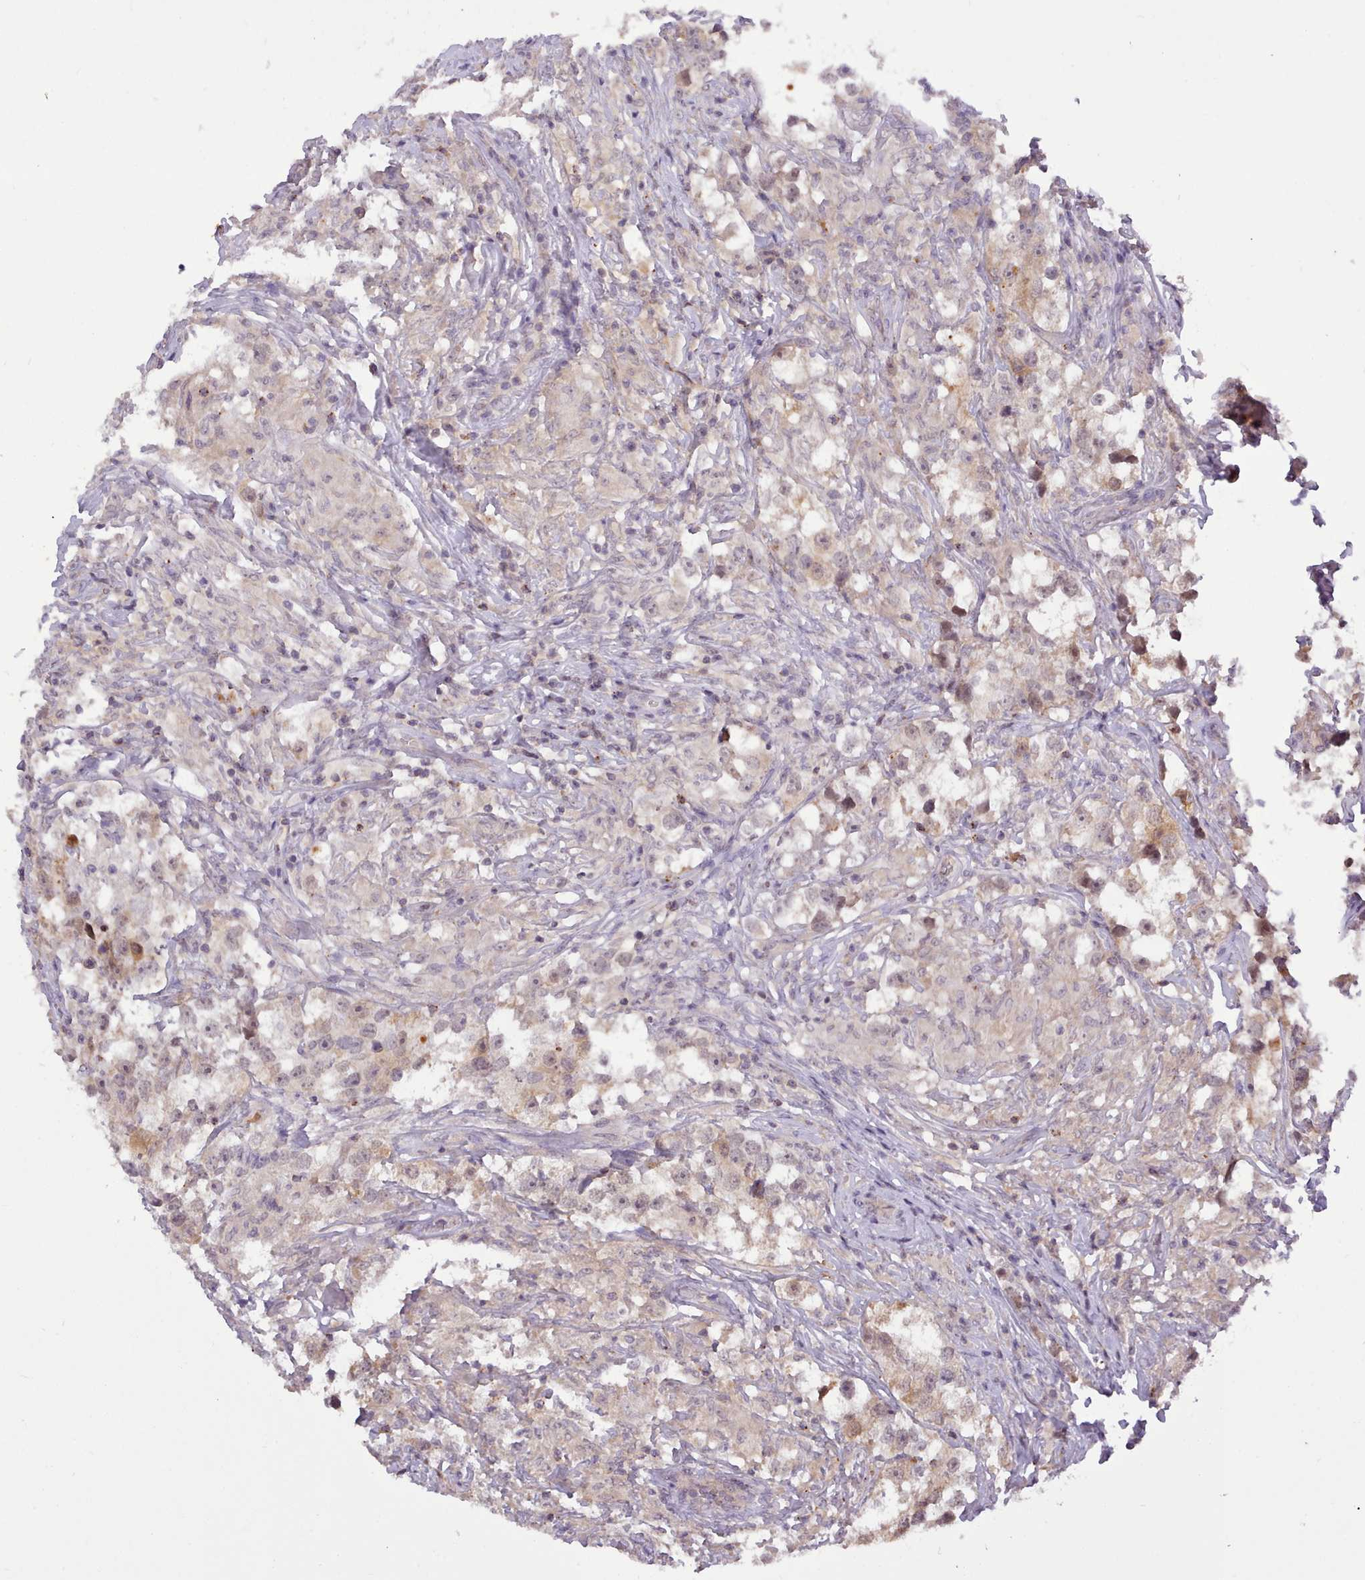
{"staining": {"intensity": "weak", "quantity": "<25%", "location": "cytoplasmic/membranous,nuclear"}, "tissue": "testis cancer", "cell_type": "Tumor cells", "image_type": "cancer", "snomed": [{"axis": "morphology", "description": "Seminoma, NOS"}, {"axis": "topography", "description": "Testis"}], "caption": "Immunohistochemistry (IHC) histopathology image of neoplastic tissue: human testis cancer stained with DAB (3,3'-diaminobenzidine) shows no significant protein staining in tumor cells.", "gene": "ARL17A", "patient": {"sex": "male", "age": 46}}